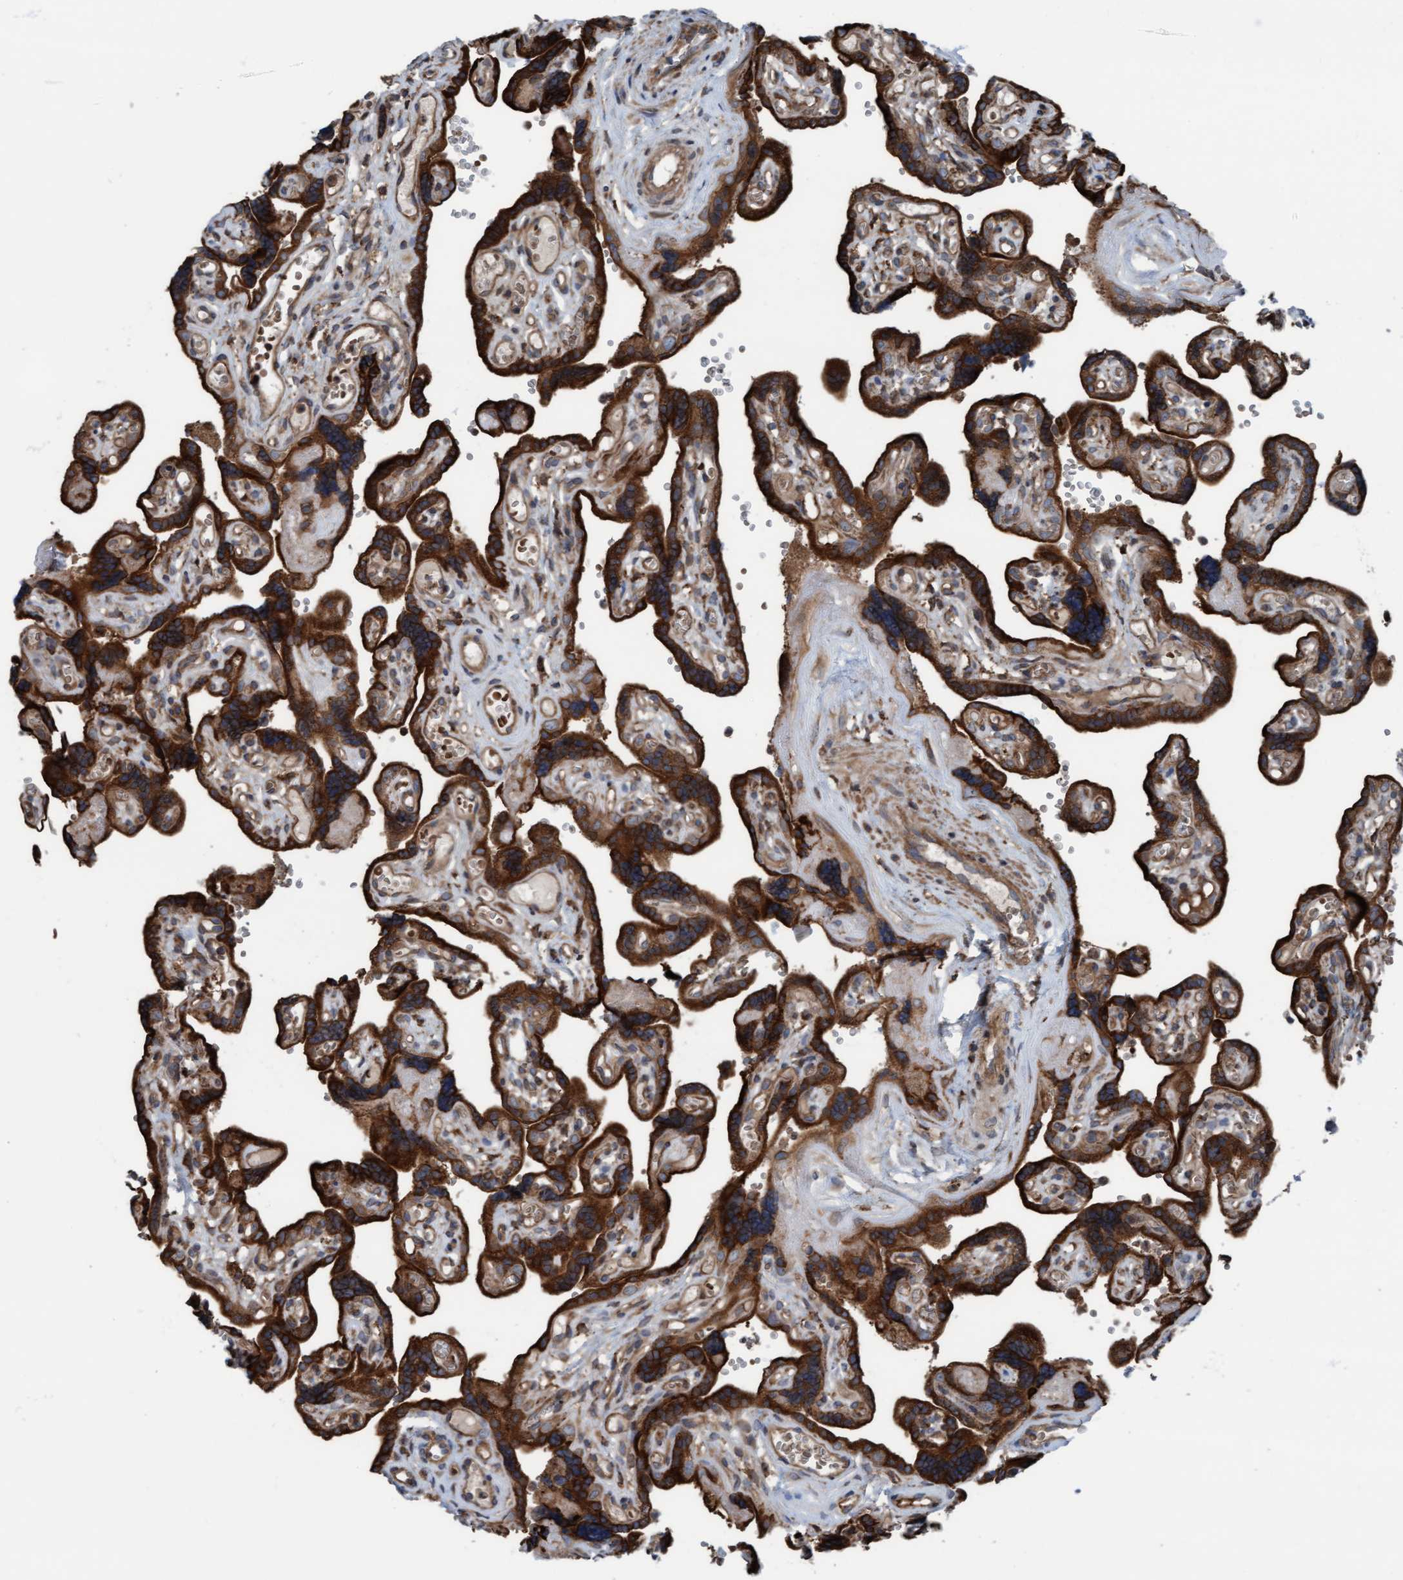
{"staining": {"intensity": "strong", "quantity": ">75%", "location": "cytoplasmic/membranous"}, "tissue": "placenta", "cell_type": "Decidual cells", "image_type": "normal", "snomed": [{"axis": "morphology", "description": "Normal tissue, NOS"}, {"axis": "topography", "description": "Placenta"}], "caption": "Protein staining of benign placenta displays strong cytoplasmic/membranous staining in approximately >75% of decidual cells.", "gene": "RAP1GAP2", "patient": {"sex": "female", "age": 30}}